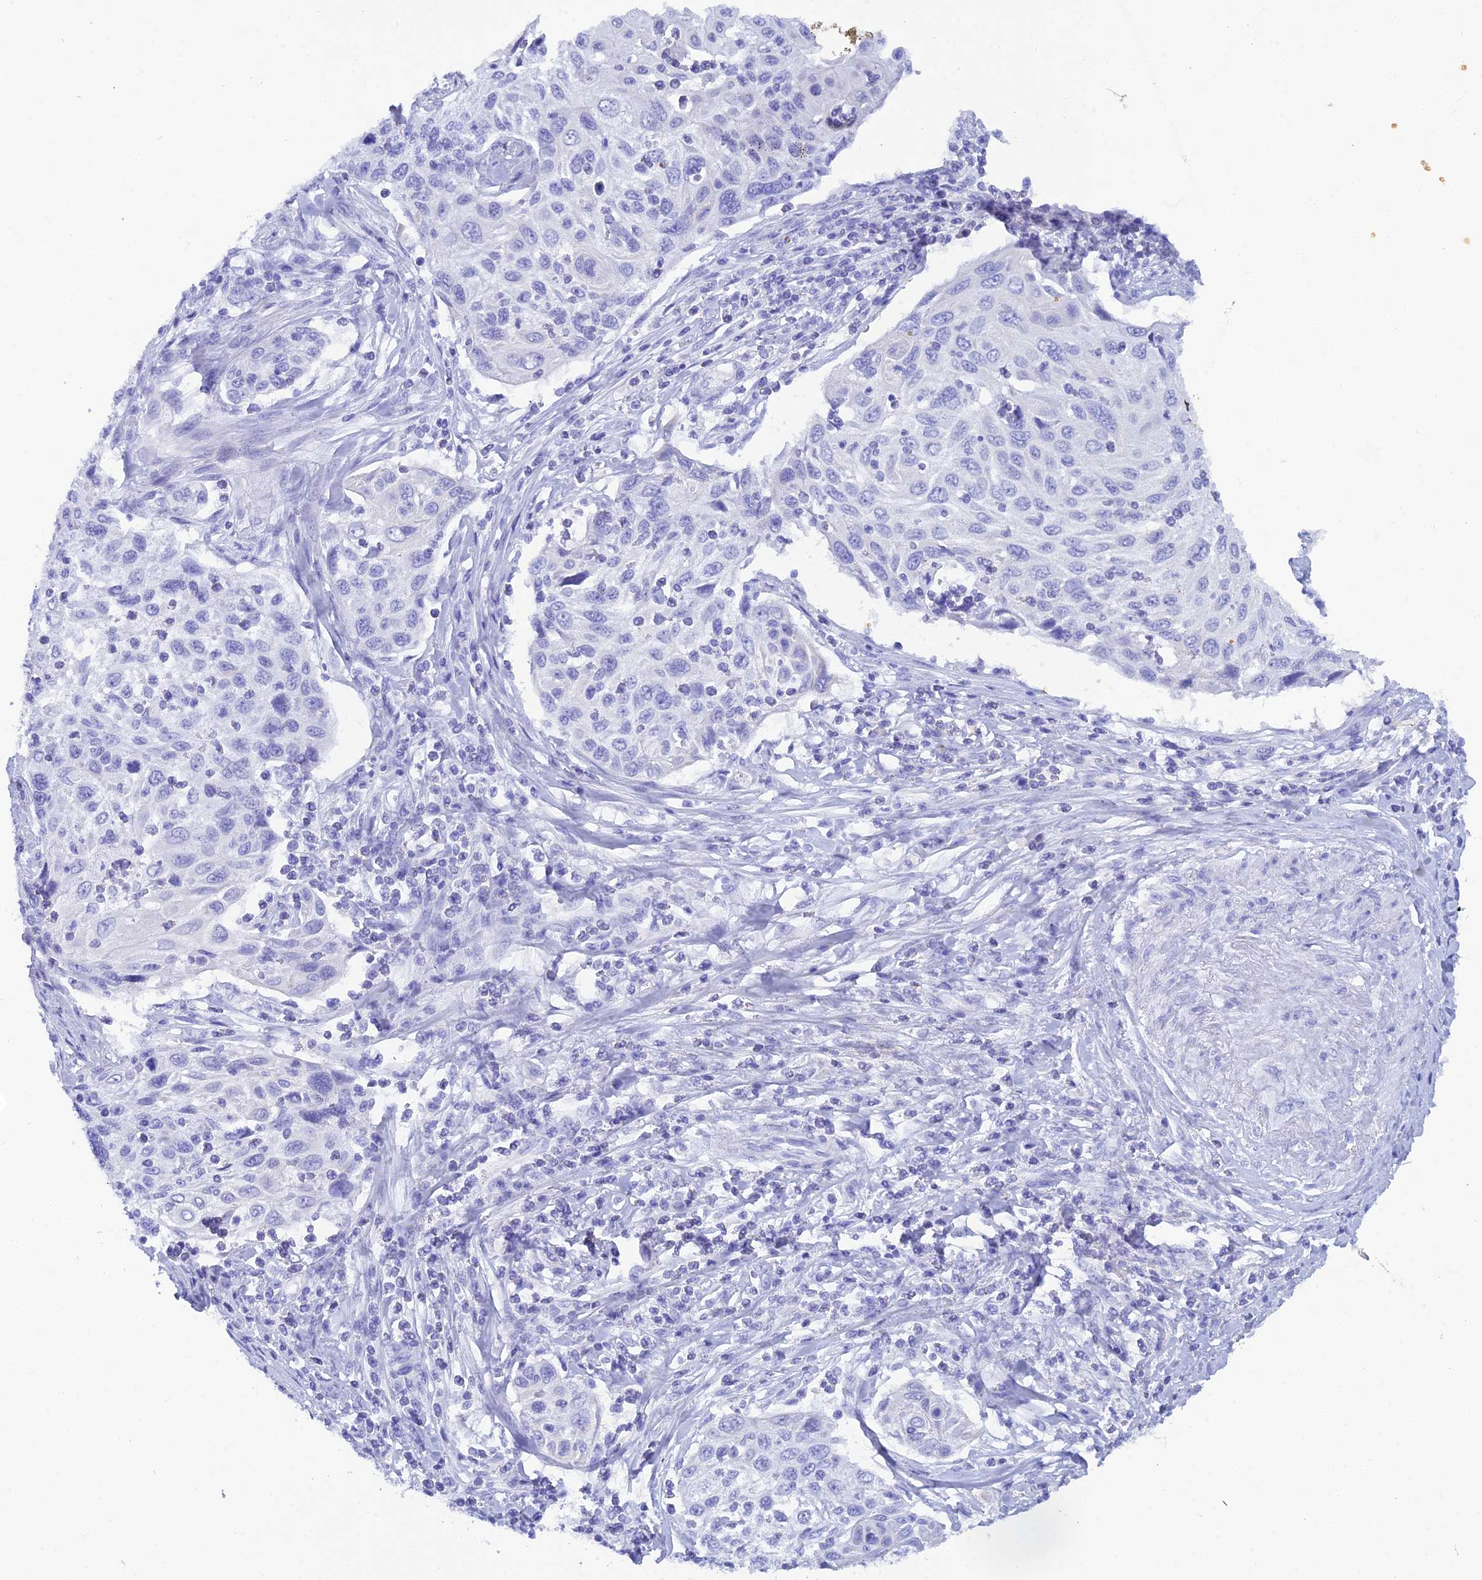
{"staining": {"intensity": "negative", "quantity": "none", "location": "none"}, "tissue": "cervical cancer", "cell_type": "Tumor cells", "image_type": "cancer", "snomed": [{"axis": "morphology", "description": "Squamous cell carcinoma, NOS"}, {"axis": "topography", "description": "Cervix"}], "caption": "Immunohistochemistry (IHC) micrograph of neoplastic tissue: cervical cancer stained with DAB shows no significant protein staining in tumor cells.", "gene": "REG1A", "patient": {"sex": "female", "age": 70}}